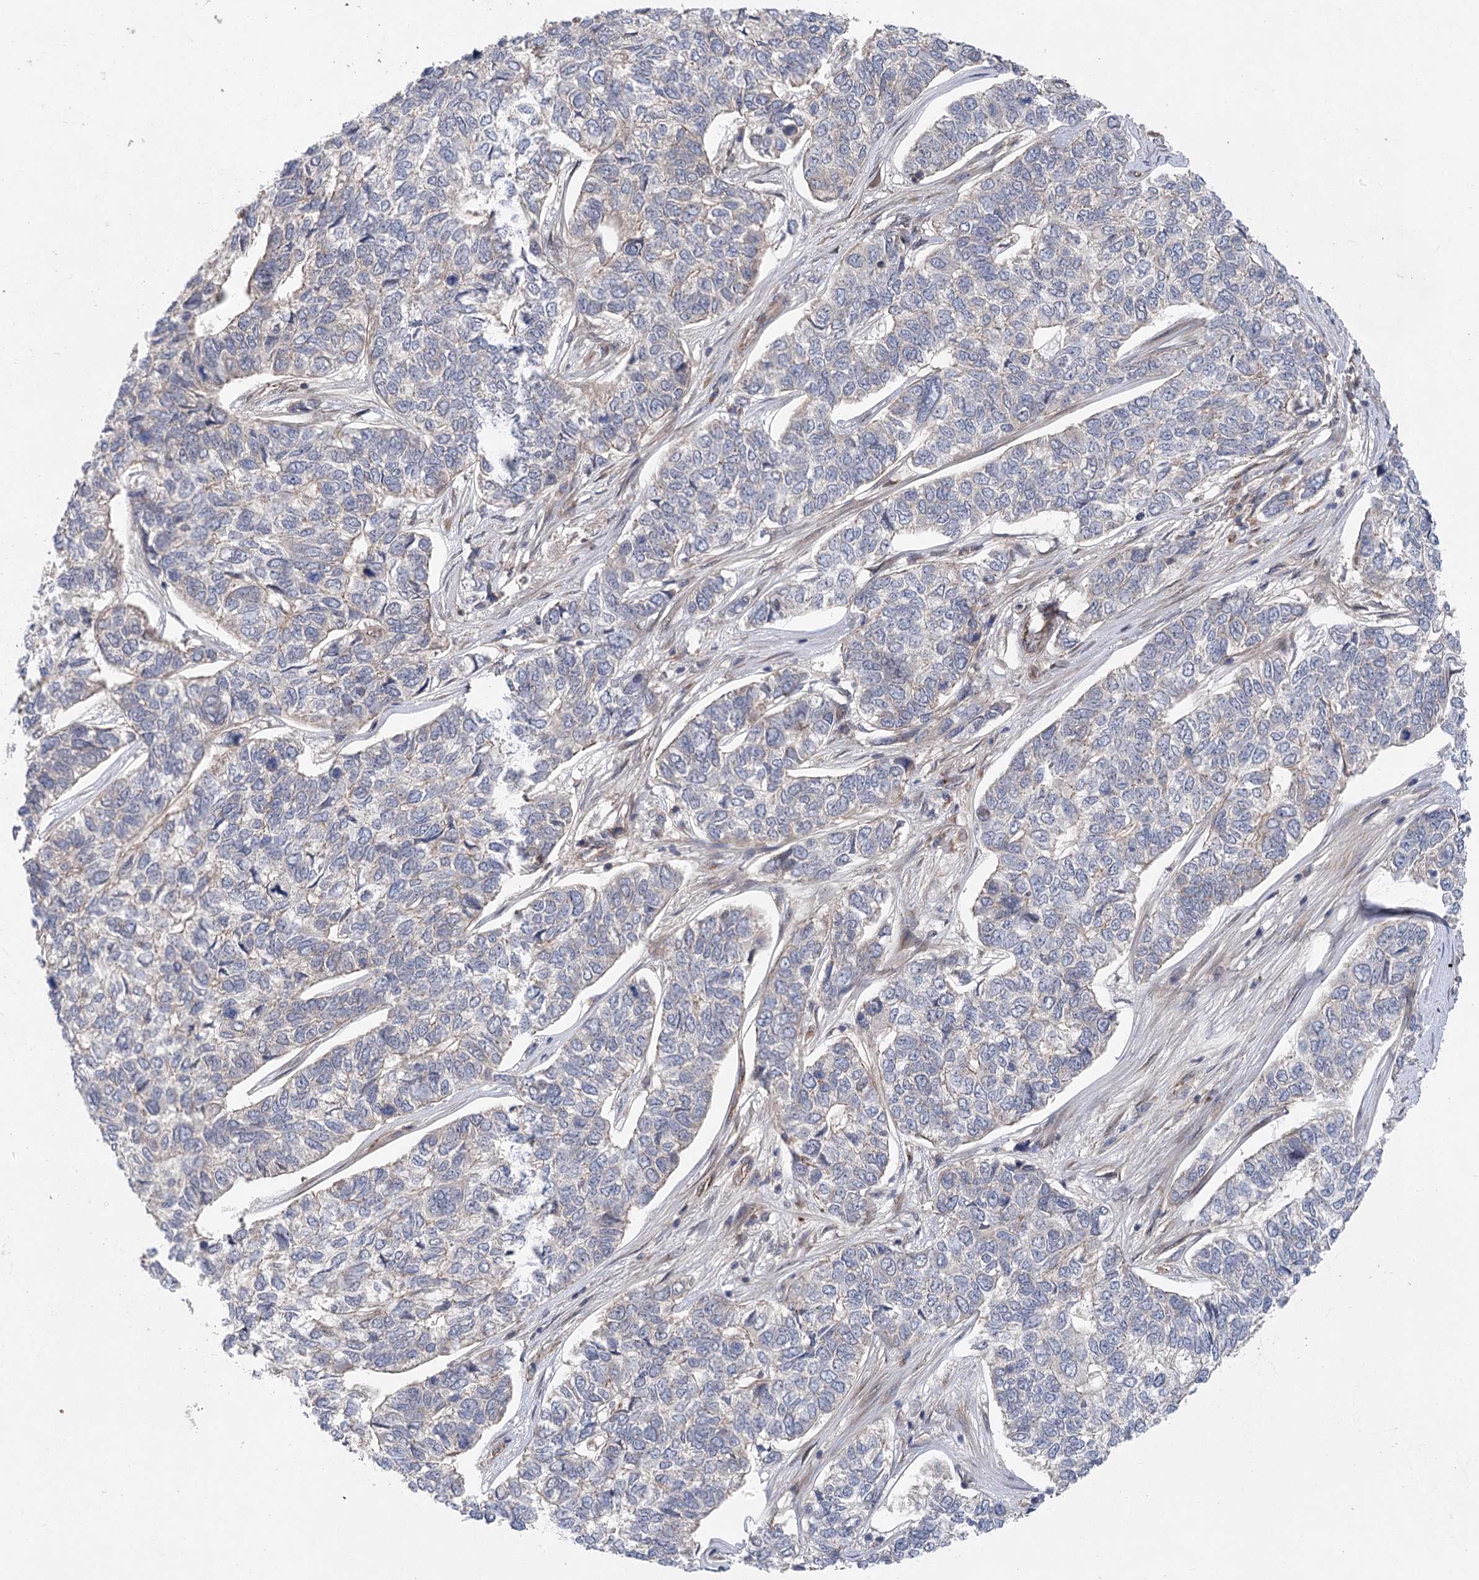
{"staining": {"intensity": "negative", "quantity": "none", "location": "none"}, "tissue": "skin cancer", "cell_type": "Tumor cells", "image_type": "cancer", "snomed": [{"axis": "morphology", "description": "Basal cell carcinoma"}, {"axis": "topography", "description": "Skin"}], "caption": "Immunohistochemical staining of skin cancer (basal cell carcinoma) demonstrates no significant positivity in tumor cells.", "gene": "METTL24", "patient": {"sex": "female", "age": 65}}